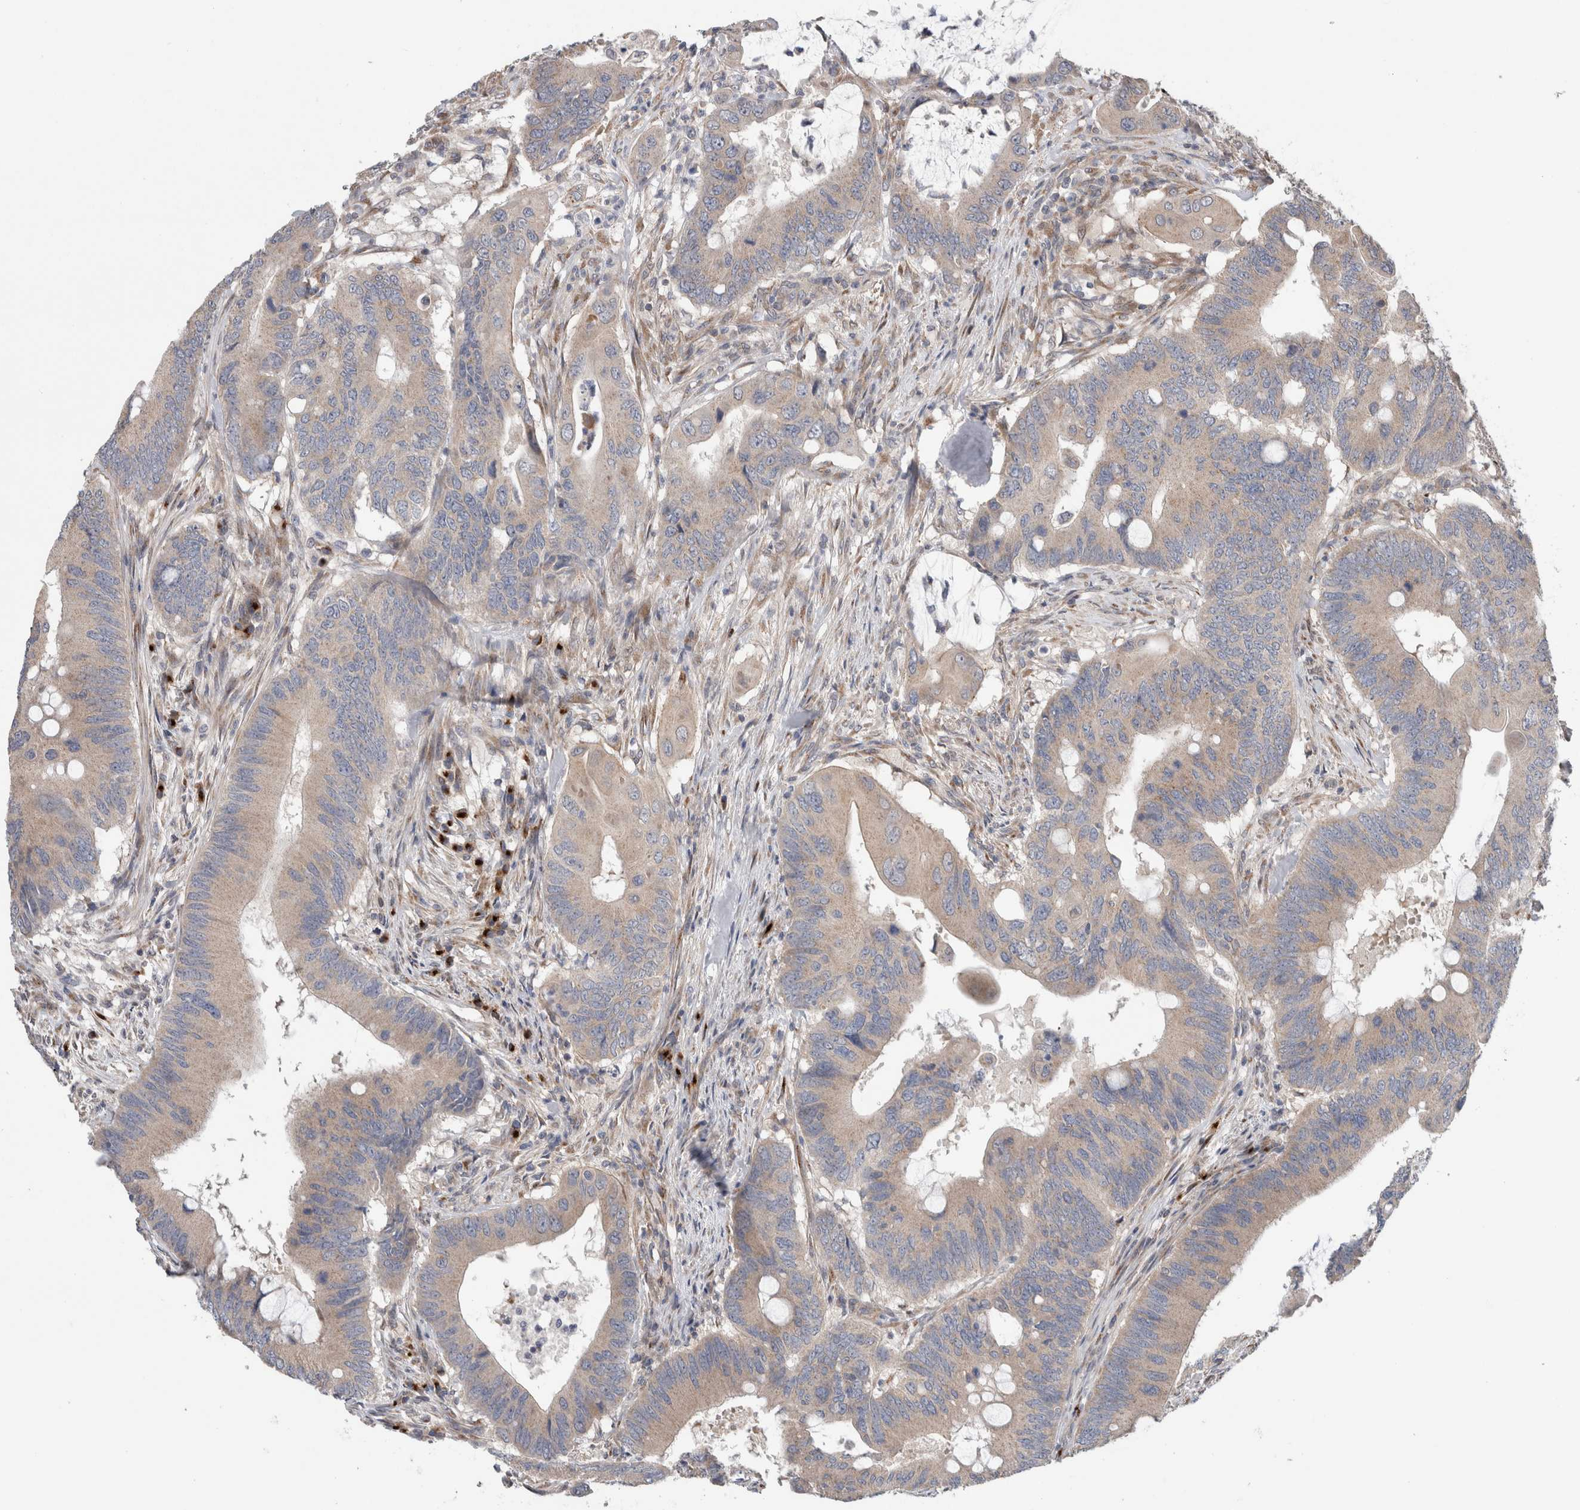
{"staining": {"intensity": "weak", "quantity": "<25%", "location": "cytoplasmic/membranous"}, "tissue": "colorectal cancer", "cell_type": "Tumor cells", "image_type": "cancer", "snomed": [{"axis": "morphology", "description": "Adenocarcinoma, NOS"}, {"axis": "topography", "description": "Colon"}], "caption": "A histopathology image of human colorectal adenocarcinoma is negative for staining in tumor cells. Brightfield microscopy of immunohistochemistry (IHC) stained with DAB (brown) and hematoxylin (blue), captured at high magnification.", "gene": "TRIM5", "patient": {"sex": "male", "age": 71}}